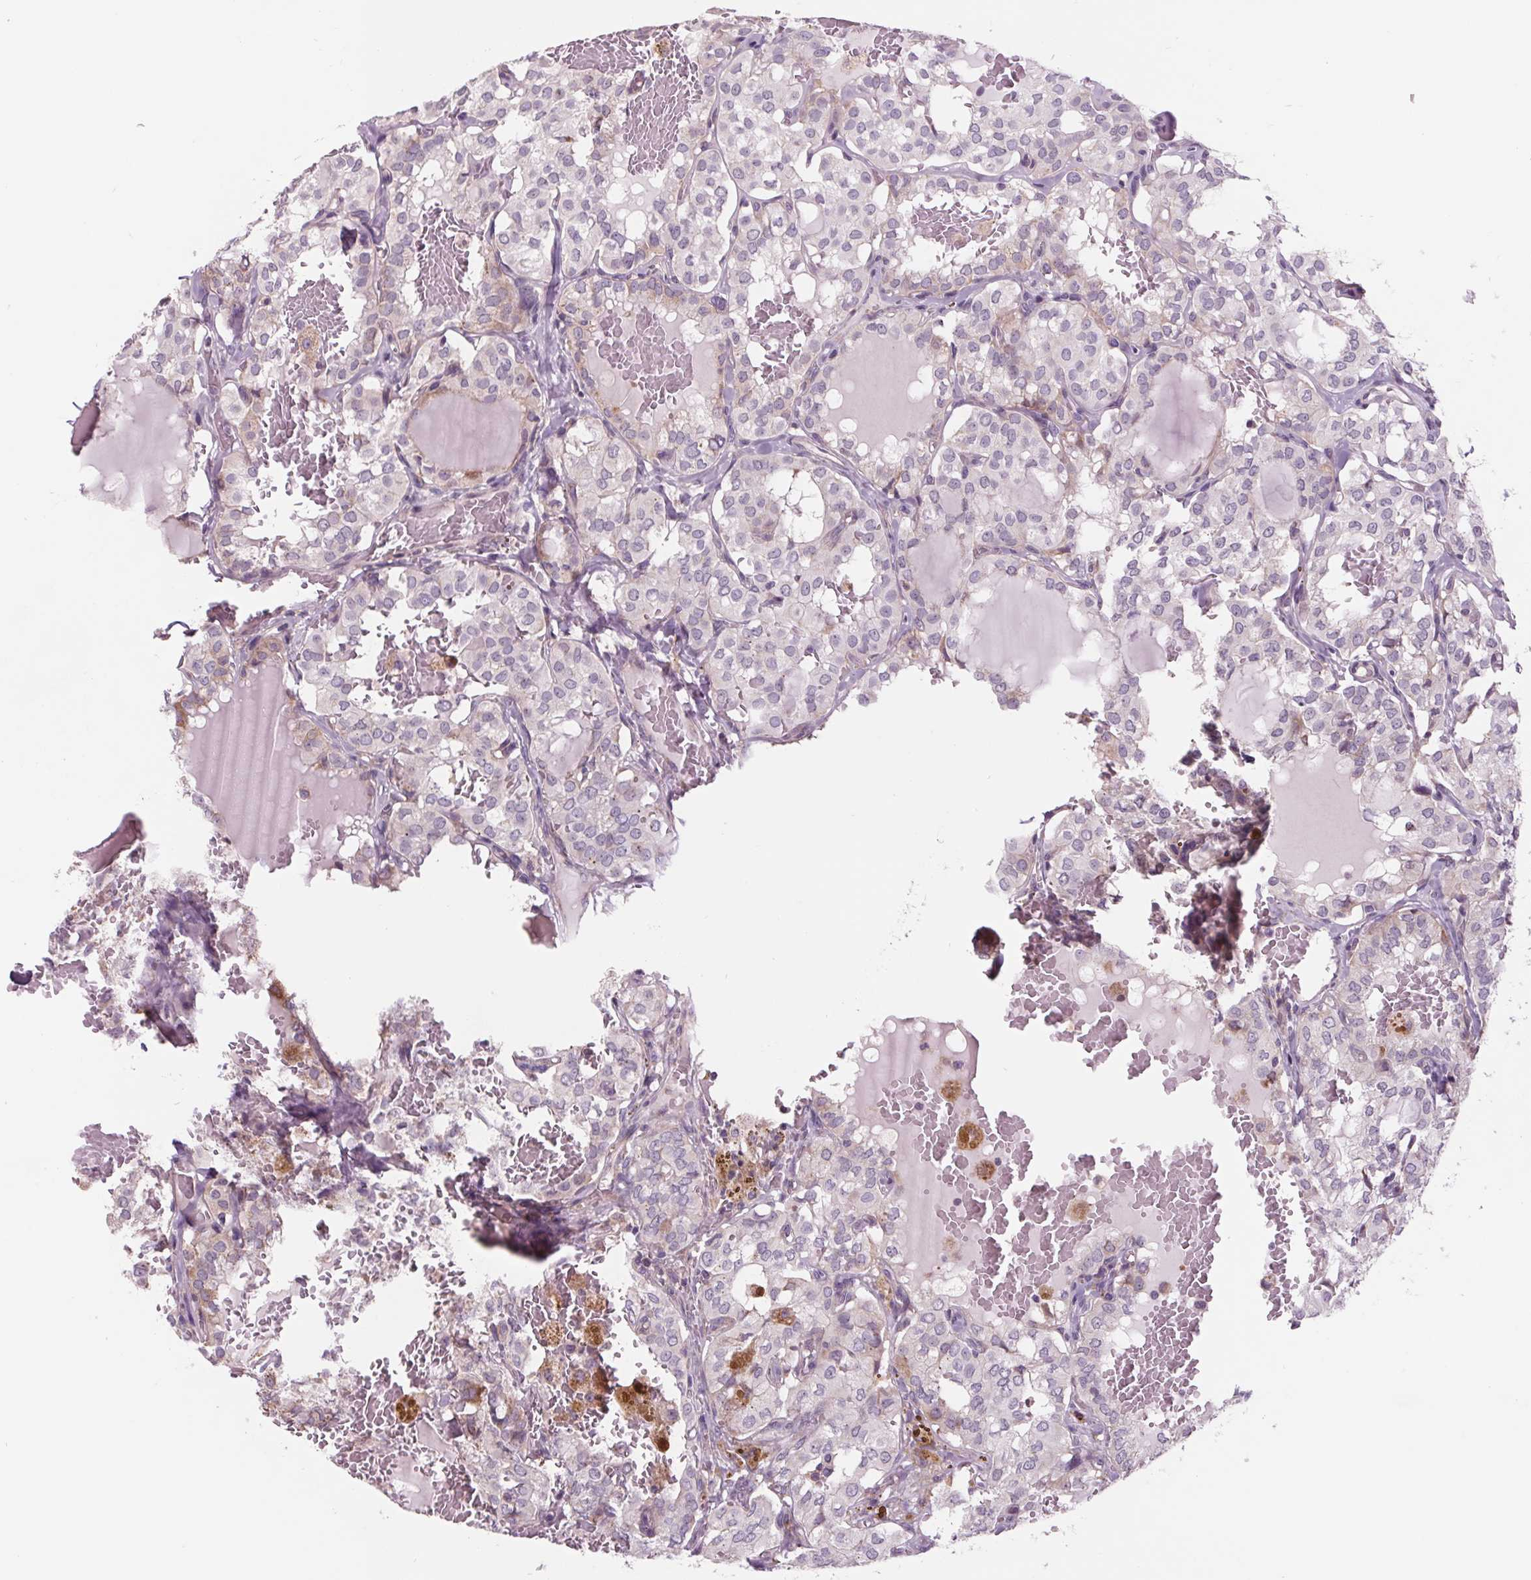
{"staining": {"intensity": "moderate", "quantity": "<25%", "location": "cytoplasmic/membranous"}, "tissue": "thyroid cancer", "cell_type": "Tumor cells", "image_type": "cancer", "snomed": [{"axis": "morphology", "description": "Papillary adenocarcinoma, NOS"}, {"axis": "topography", "description": "Thyroid gland"}], "caption": "Approximately <25% of tumor cells in thyroid cancer (papillary adenocarcinoma) display moderate cytoplasmic/membranous protein staining as visualized by brown immunohistochemical staining.", "gene": "SAMD5", "patient": {"sex": "male", "age": 20}}